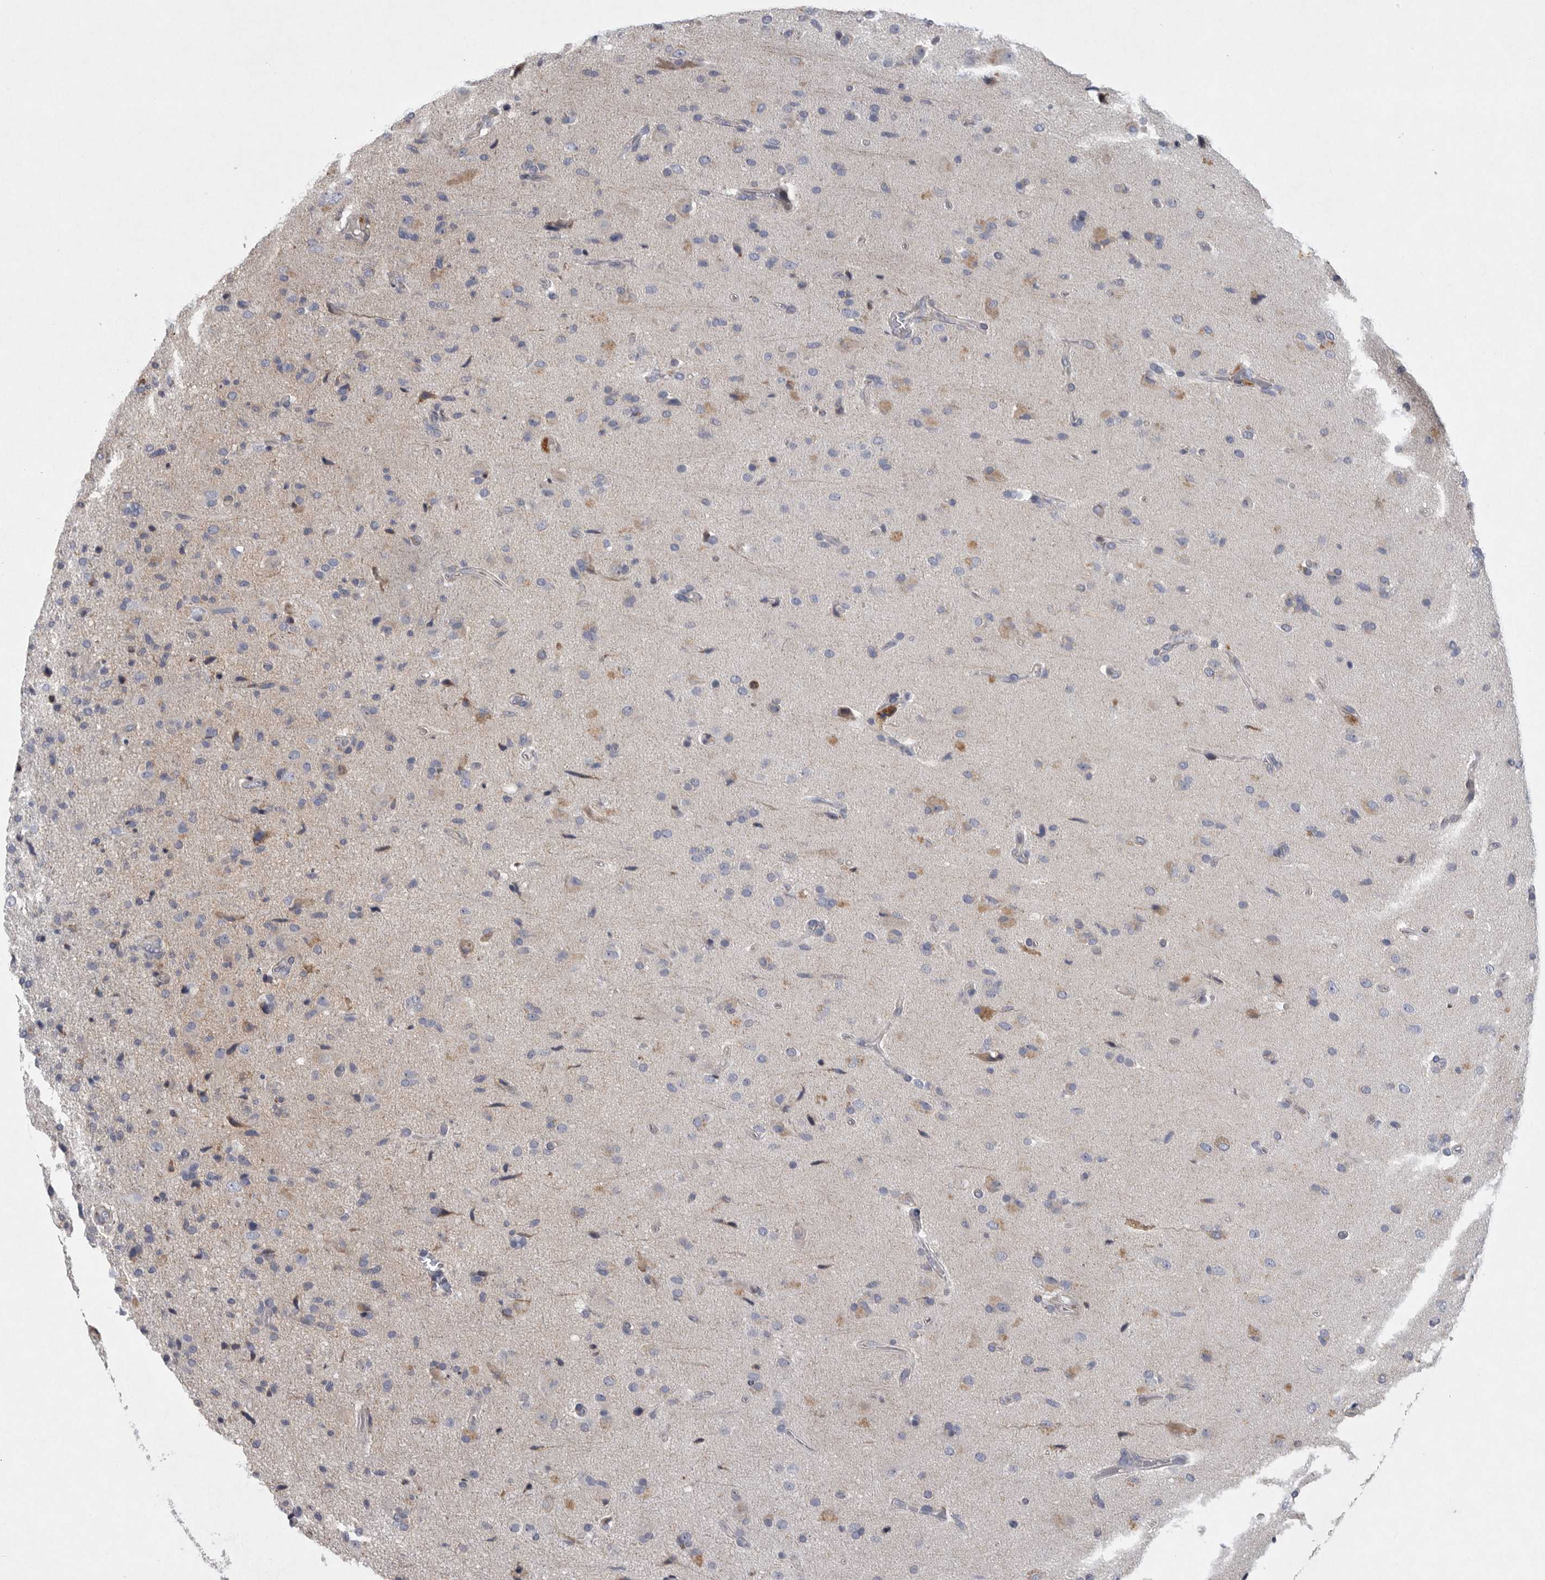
{"staining": {"intensity": "negative", "quantity": "none", "location": "none"}, "tissue": "glioma", "cell_type": "Tumor cells", "image_type": "cancer", "snomed": [{"axis": "morphology", "description": "Glioma, malignant, High grade"}, {"axis": "topography", "description": "Brain"}], "caption": "Tumor cells show no significant protein expression in malignant glioma (high-grade).", "gene": "MINPP1", "patient": {"sex": "male", "age": 72}}